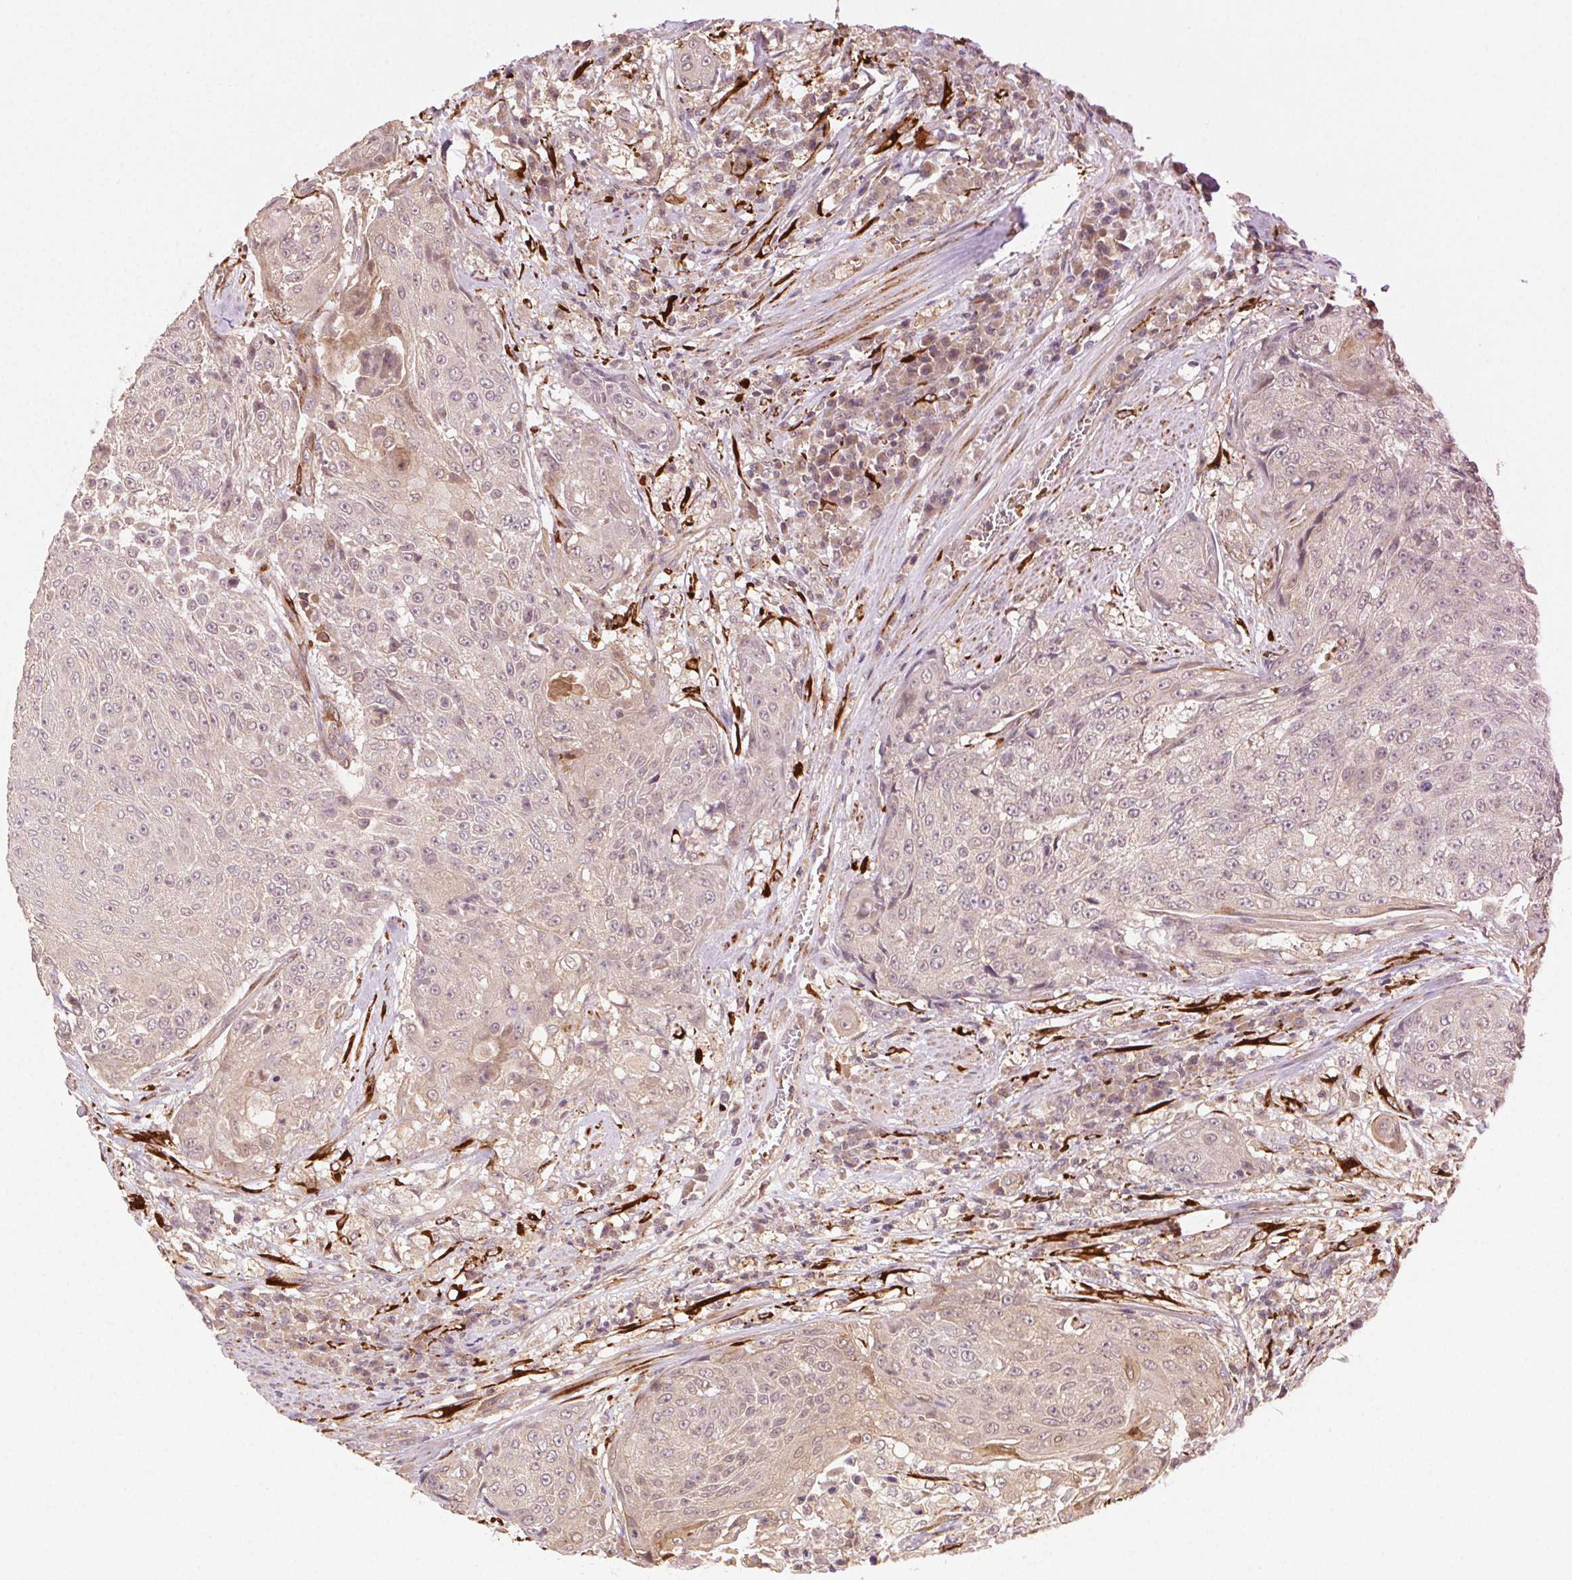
{"staining": {"intensity": "weak", "quantity": "25%-75%", "location": "cytoplasmic/membranous"}, "tissue": "urothelial cancer", "cell_type": "Tumor cells", "image_type": "cancer", "snomed": [{"axis": "morphology", "description": "Urothelial carcinoma, High grade"}, {"axis": "topography", "description": "Urinary bladder"}], "caption": "Tumor cells exhibit weak cytoplasmic/membranous staining in about 25%-75% of cells in urothelial carcinoma (high-grade).", "gene": "KLHL15", "patient": {"sex": "female", "age": 63}}